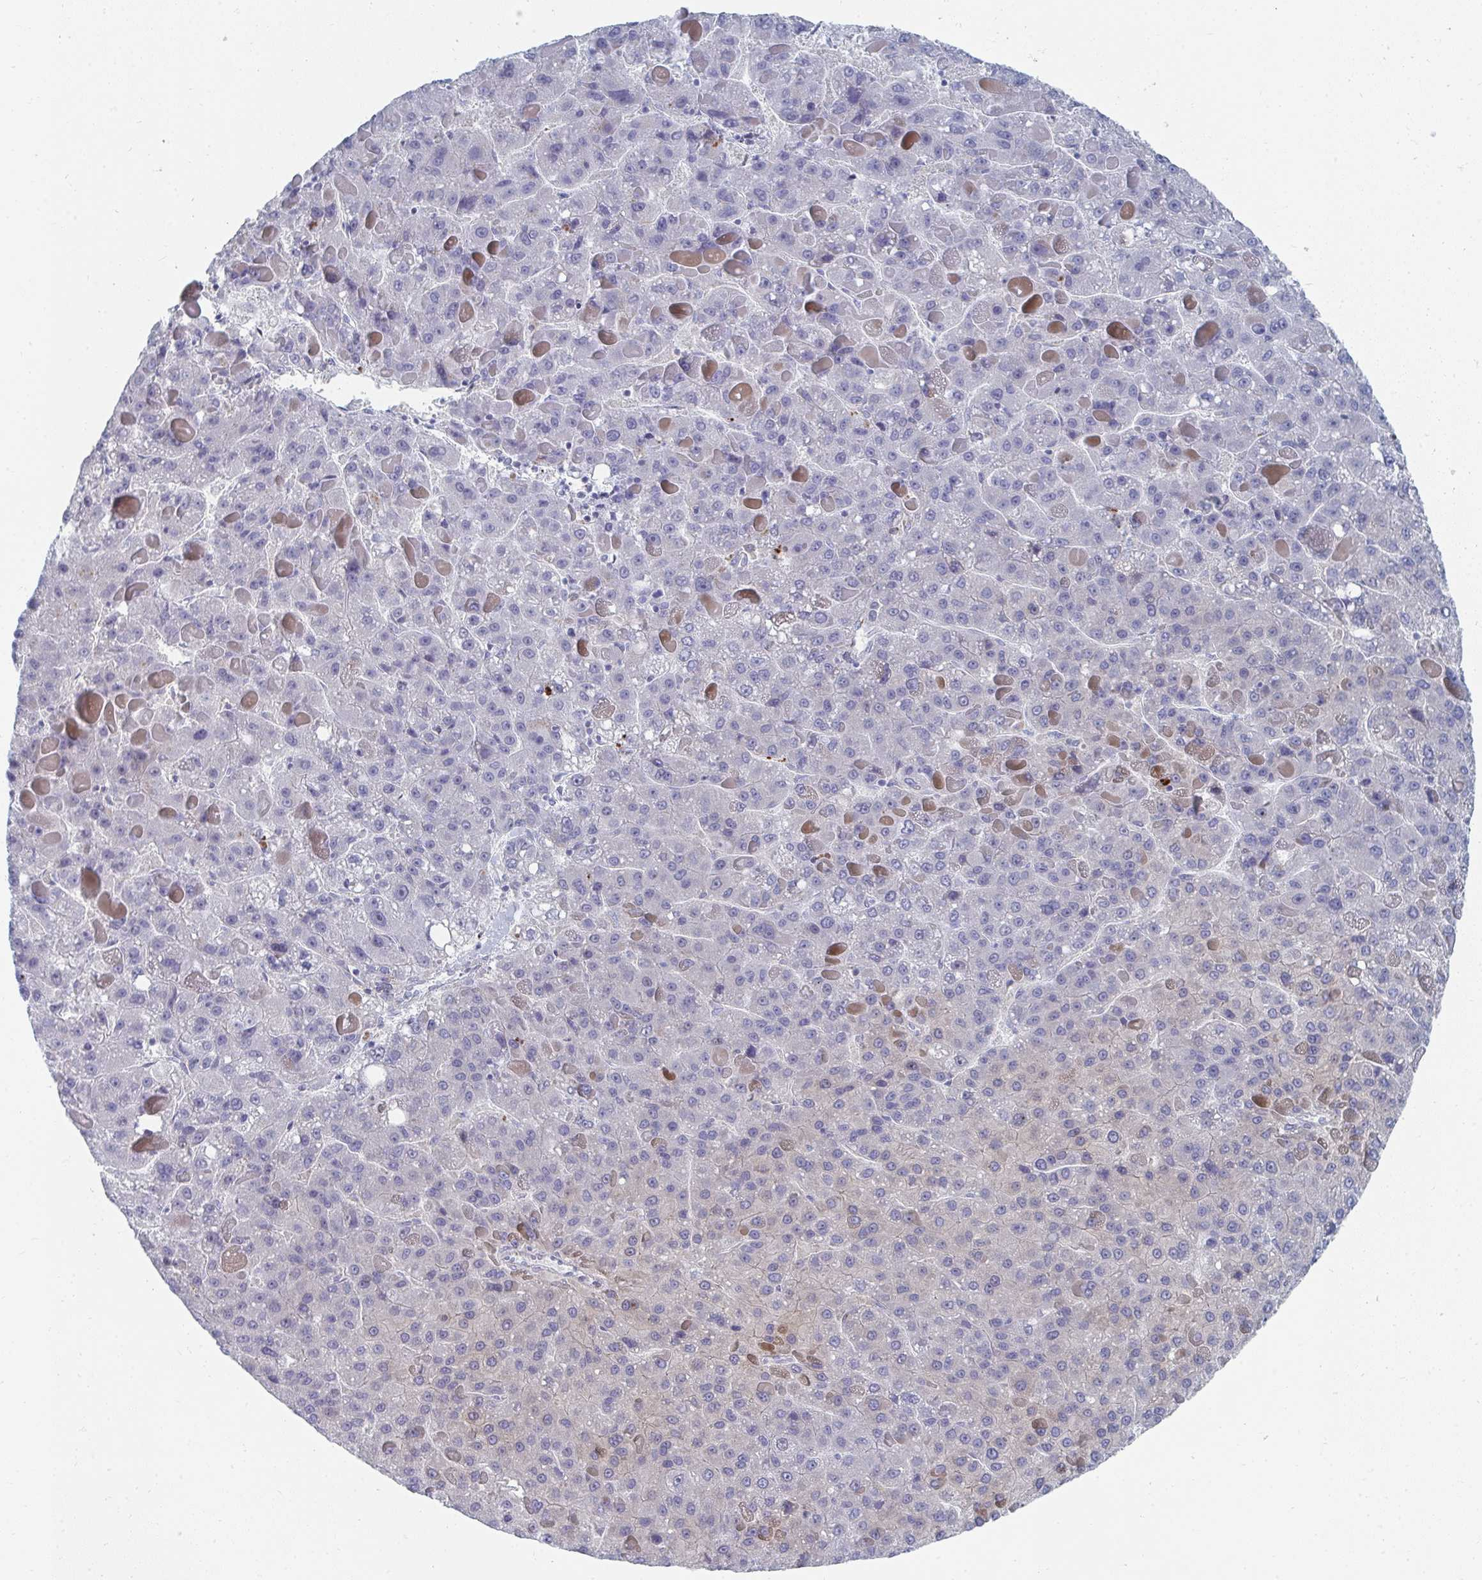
{"staining": {"intensity": "negative", "quantity": "none", "location": "none"}, "tissue": "liver cancer", "cell_type": "Tumor cells", "image_type": "cancer", "snomed": [{"axis": "morphology", "description": "Carcinoma, Hepatocellular, NOS"}, {"axis": "topography", "description": "Liver"}], "caption": "High power microscopy histopathology image of an immunohistochemistry (IHC) photomicrograph of liver cancer (hepatocellular carcinoma), revealing no significant expression in tumor cells.", "gene": "PSMG1", "patient": {"sex": "female", "age": 82}}